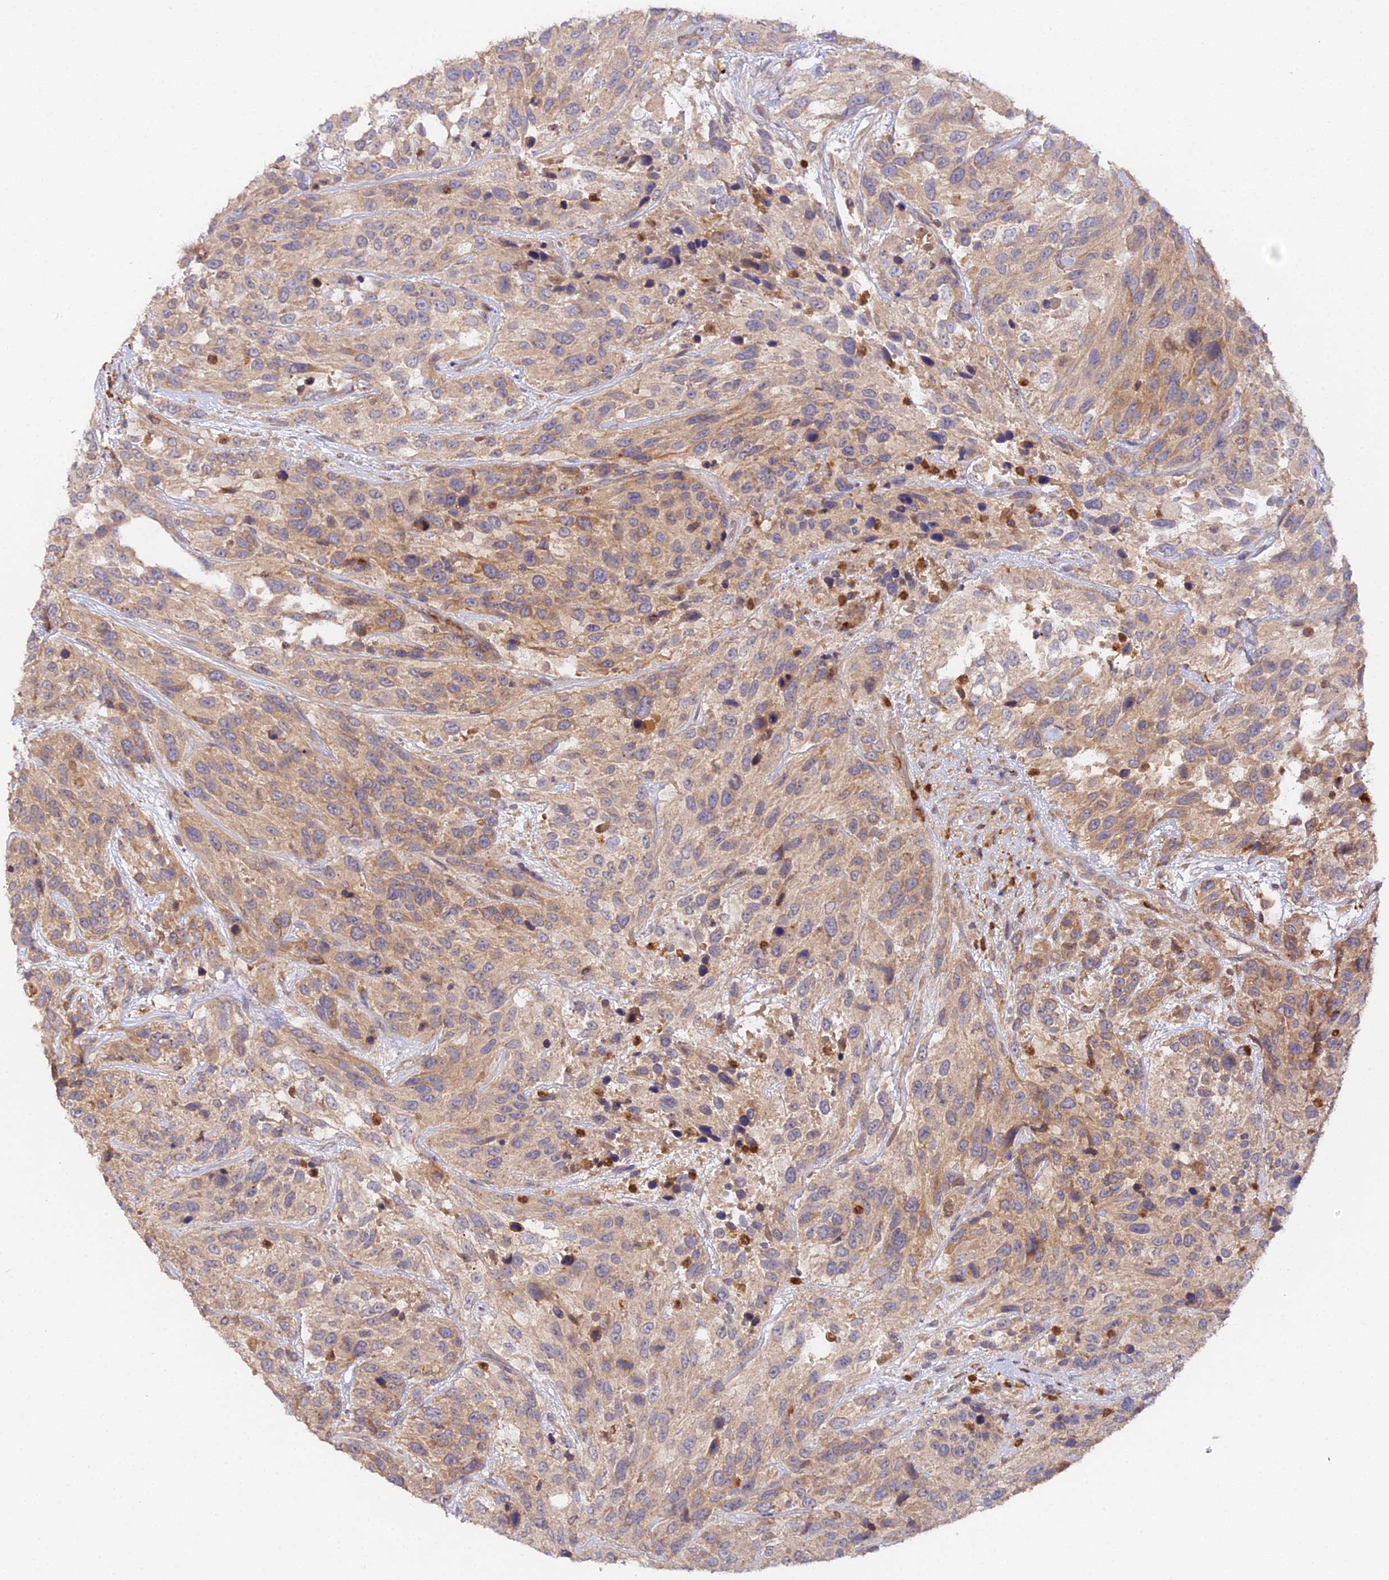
{"staining": {"intensity": "moderate", "quantity": ">75%", "location": "cytoplasmic/membranous"}, "tissue": "urothelial cancer", "cell_type": "Tumor cells", "image_type": "cancer", "snomed": [{"axis": "morphology", "description": "Urothelial carcinoma, High grade"}, {"axis": "topography", "description": "Urinary bladder"}], "caption": "Immunohistochemistry (IHC) micrograph of urothelial cancer stained for a protein (brown), which demonstrates medium levels of moderate cytoplasmic/membranous positivity in approximately >75% of tumor cells.", "gene": "TRIM26", "patient": {"sex": "female", "age": 70}}